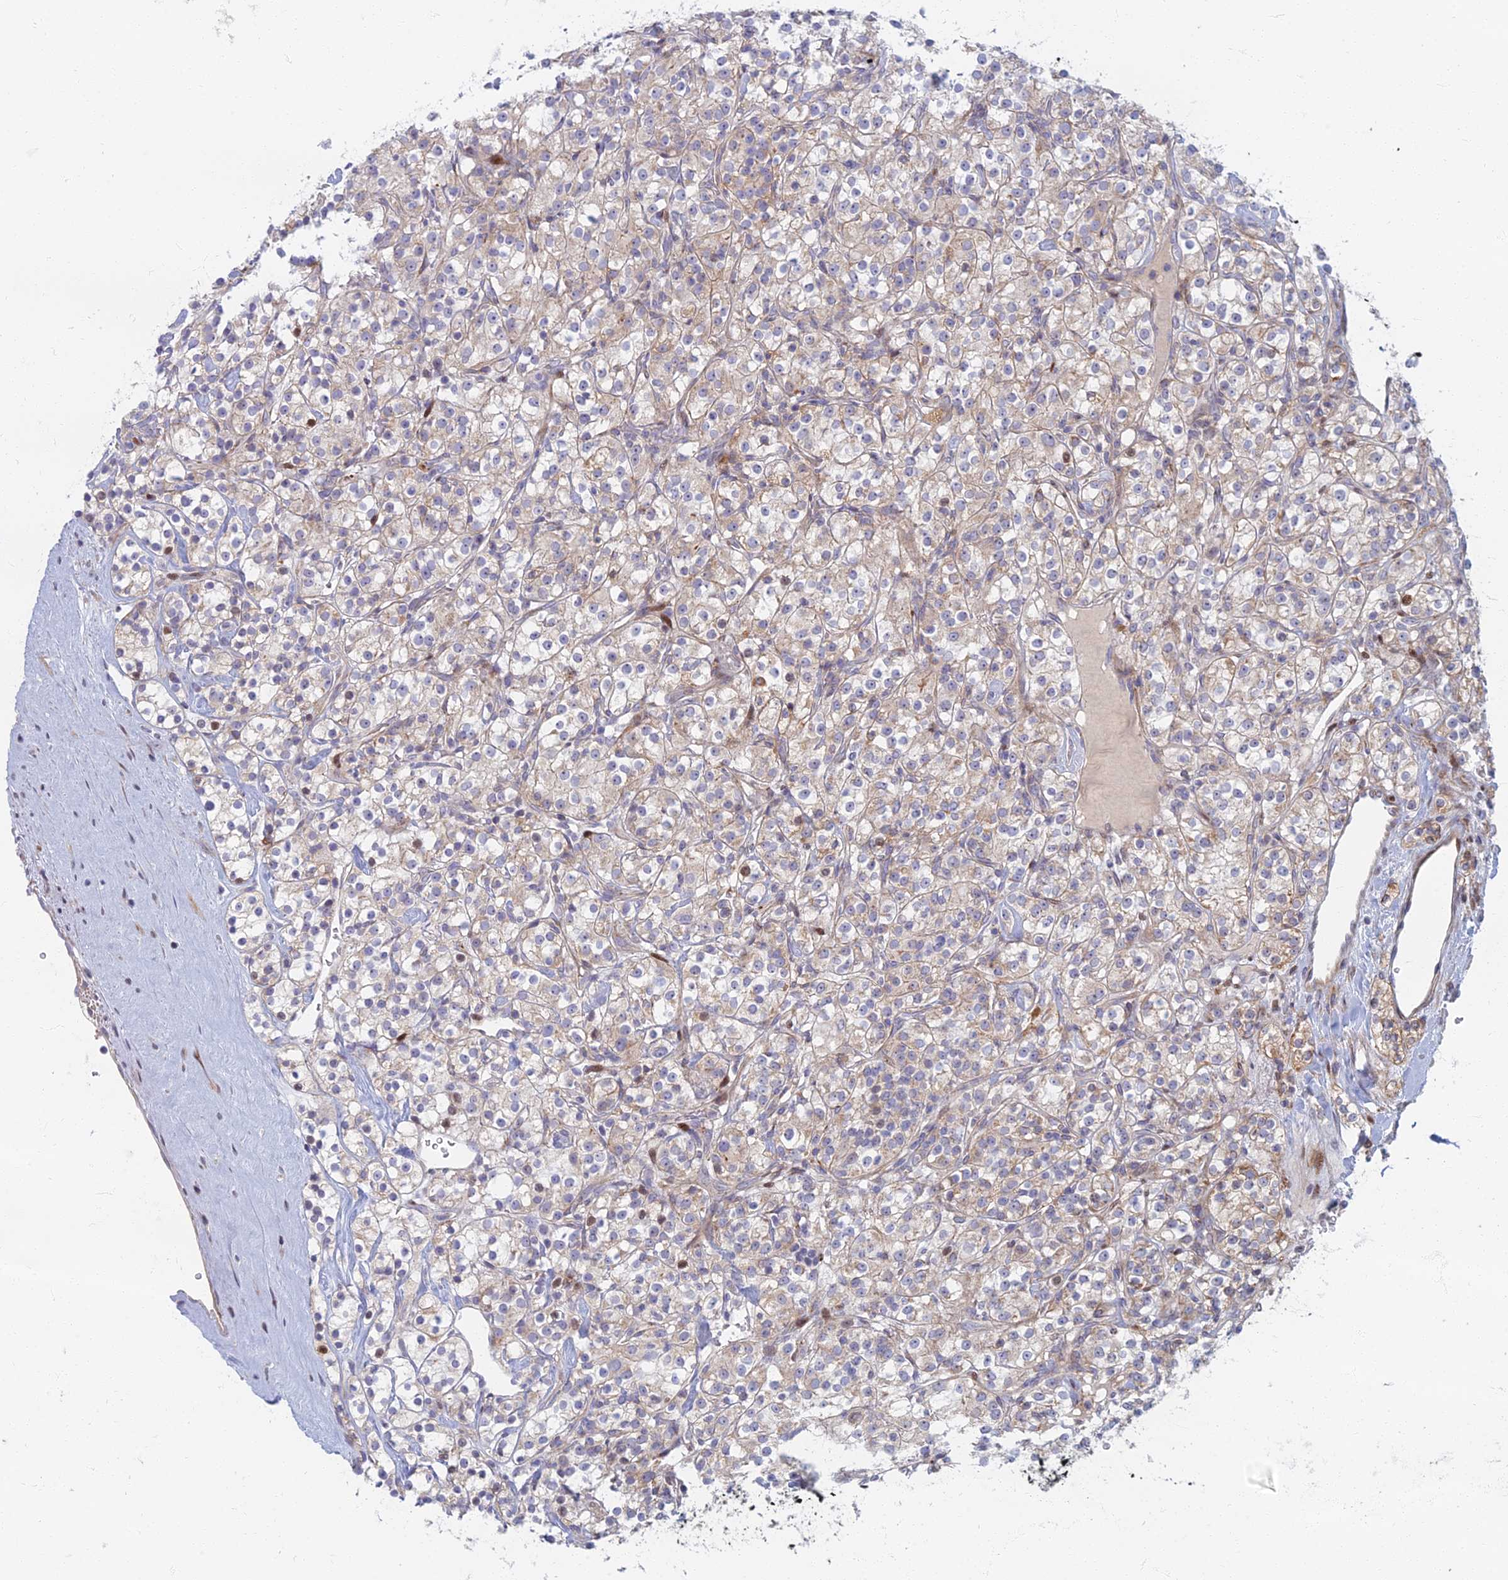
{"staining": {"intensity": "weak", "quantity": "25%-75%", "location": "cytoplasmic/membranous"}, "tissue": "renal cancer", "cell_type": "Tumor cells", "image_type": "cancer", "snomed": [{"axis": "morphology", "description": "Adenocarcinoma, NOS"}, {"axis": "topography", "description": "Kidney"}], "caption": "A histopathology image of human renal cancer (adenocarcinoma) stained for a protein exhibits weak cytoplasmic/membranous brown staining in tumor cells.", "gene": "C15orf40", "patient": {"sex": "male", "age": 77}}